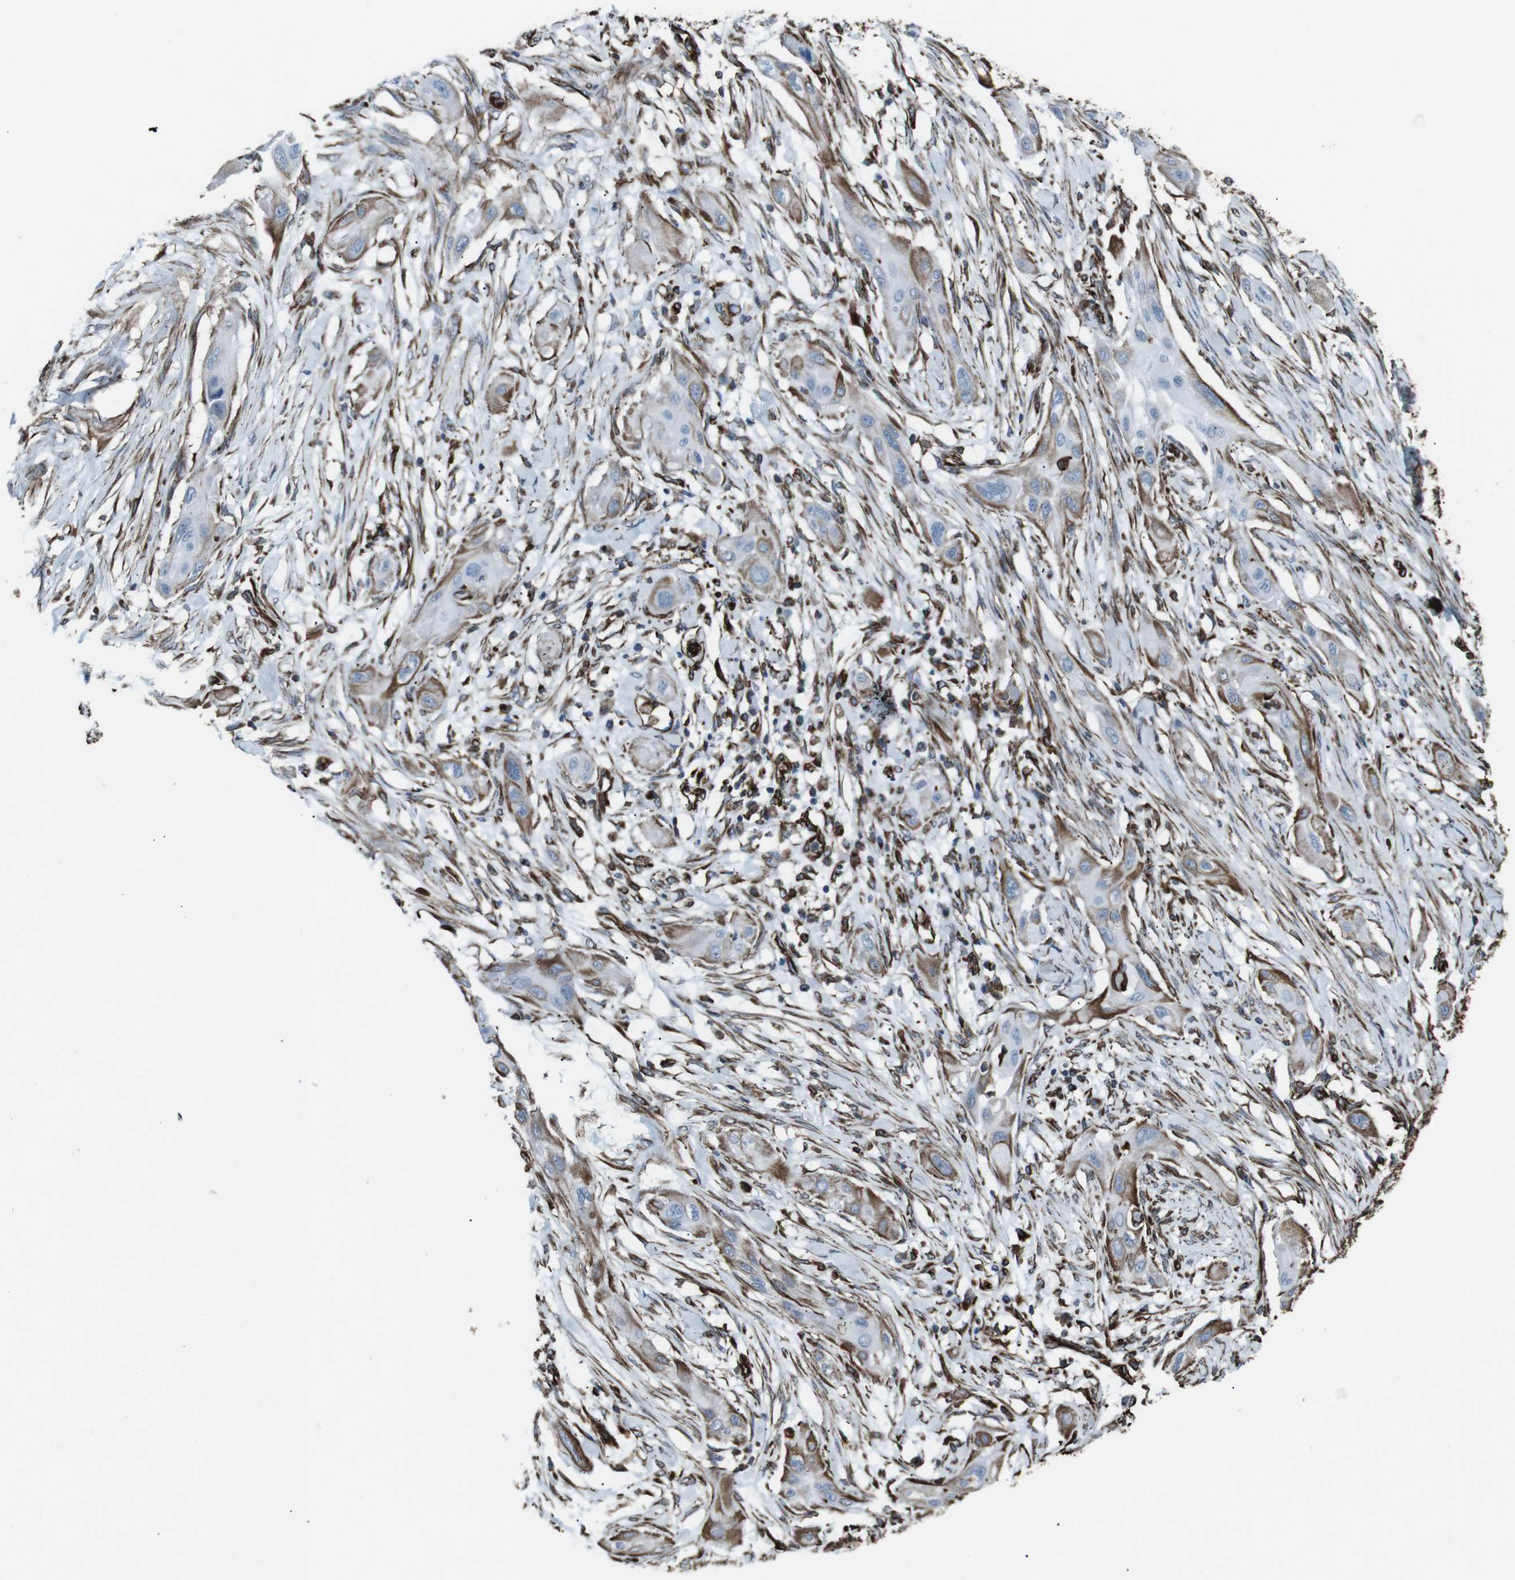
{"staining": {"intensity": "moderate", "quantity": "25%-75%", "location": "cytoplasmic/membranous"}, "tissue": "lung cancer", "cell_type": "Tumor cells", "image_type": "cancer", "snomed": [{"axis": "morphology", "description": "Squamous cell carcinoma, NOS"}, {"axis": "topography", "description": "Lung"}], "caption": "Squamous cell carcinoma (lung) stained for a protein (brown) displays moderate cytoplasmic/membranous positive staining in approximately 25%-75% of tumor cells.", "gene": "ZDHHC6", "patient": {"sex": "female", "age": 47}}